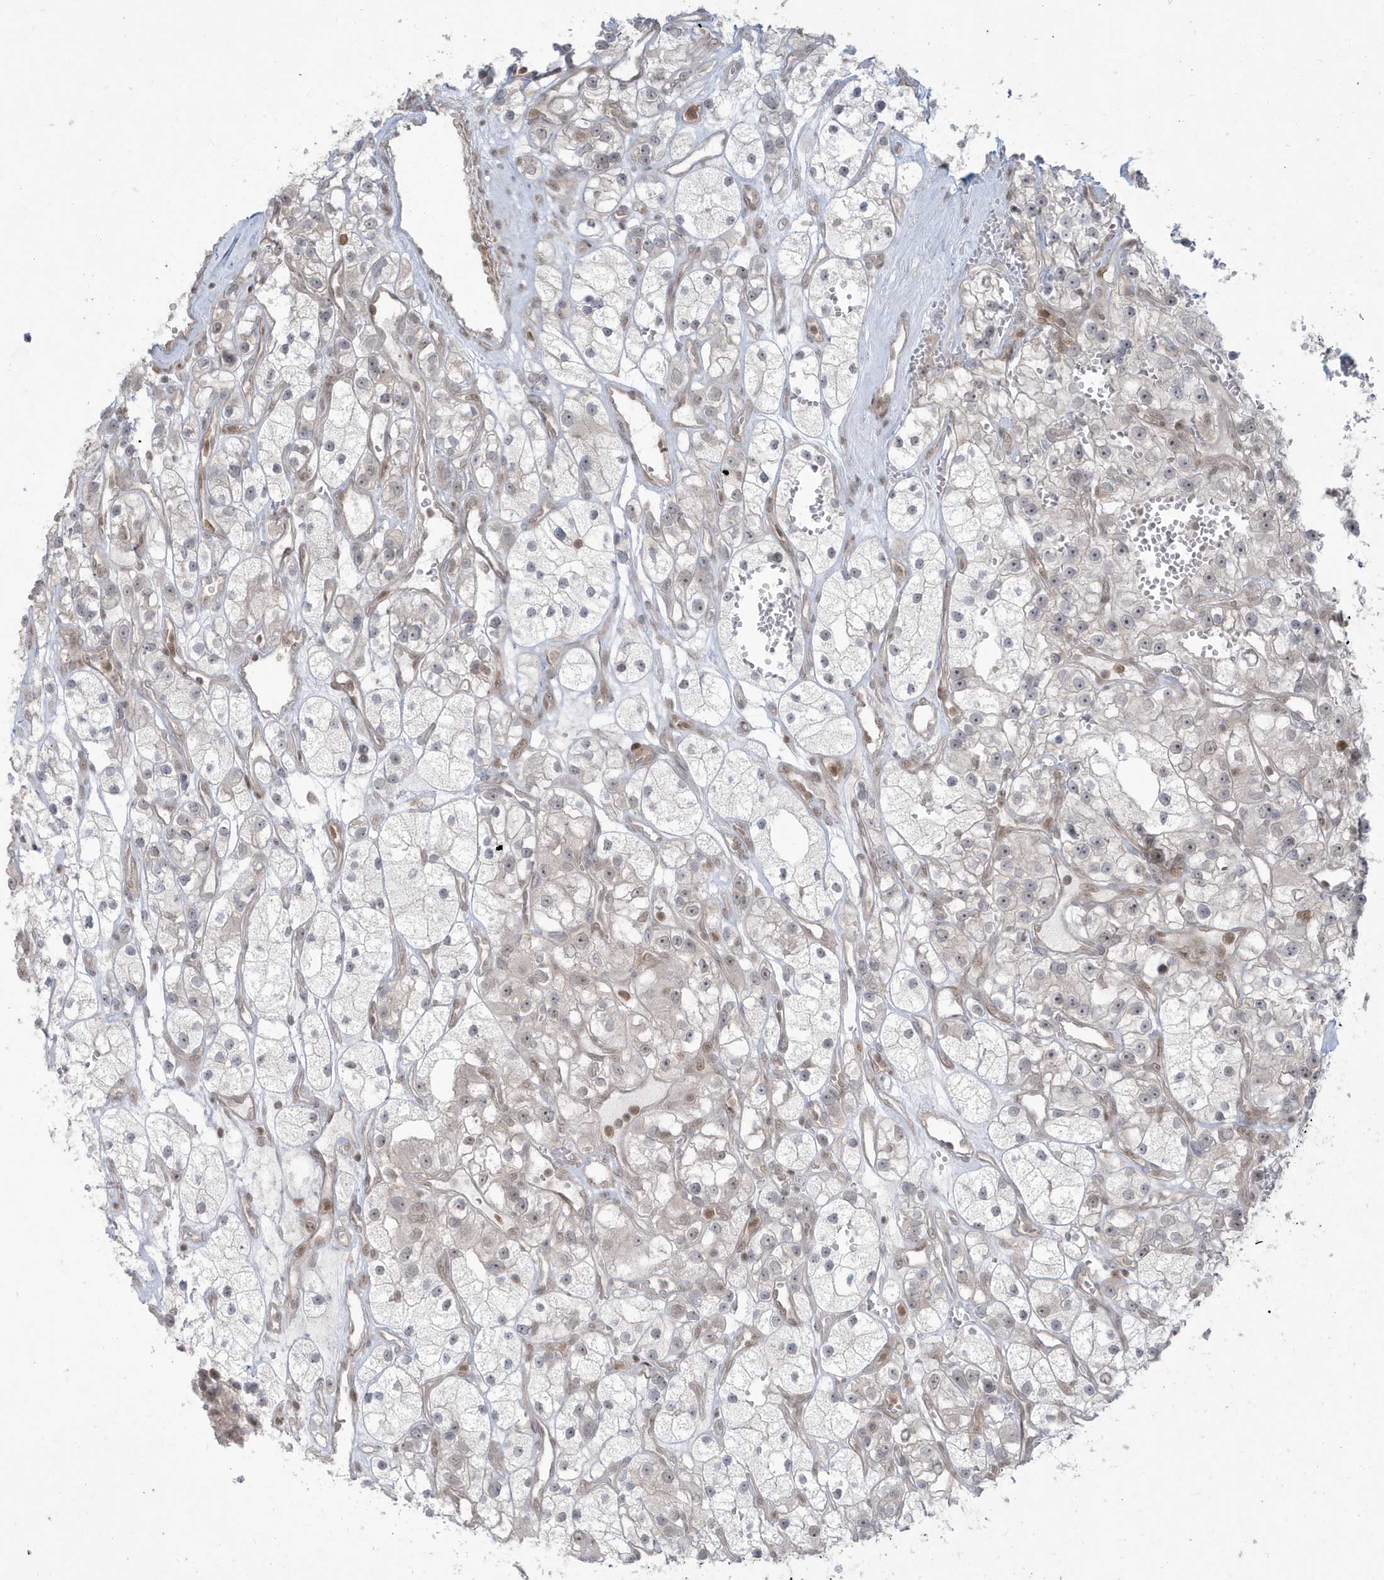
{"staining": {"intensity": "negative", "quantity": "none", "location": "none"}, "tissue": "renal cancer", "cell_type": "Tumor cells", "image_type": "cancer", "snomed": [{"axis": "morphology", "description": "Adenocarcinoma, NOS"}, {"axis": "topography", "description": "Kidney"}], "caption": "DAB immunohistochemical staining of human renal adenocarcinoma demonstrates no significant staining in tumor cells.", "gene": "C1orf52", "patient": {"sex": "female", "age": 57}}